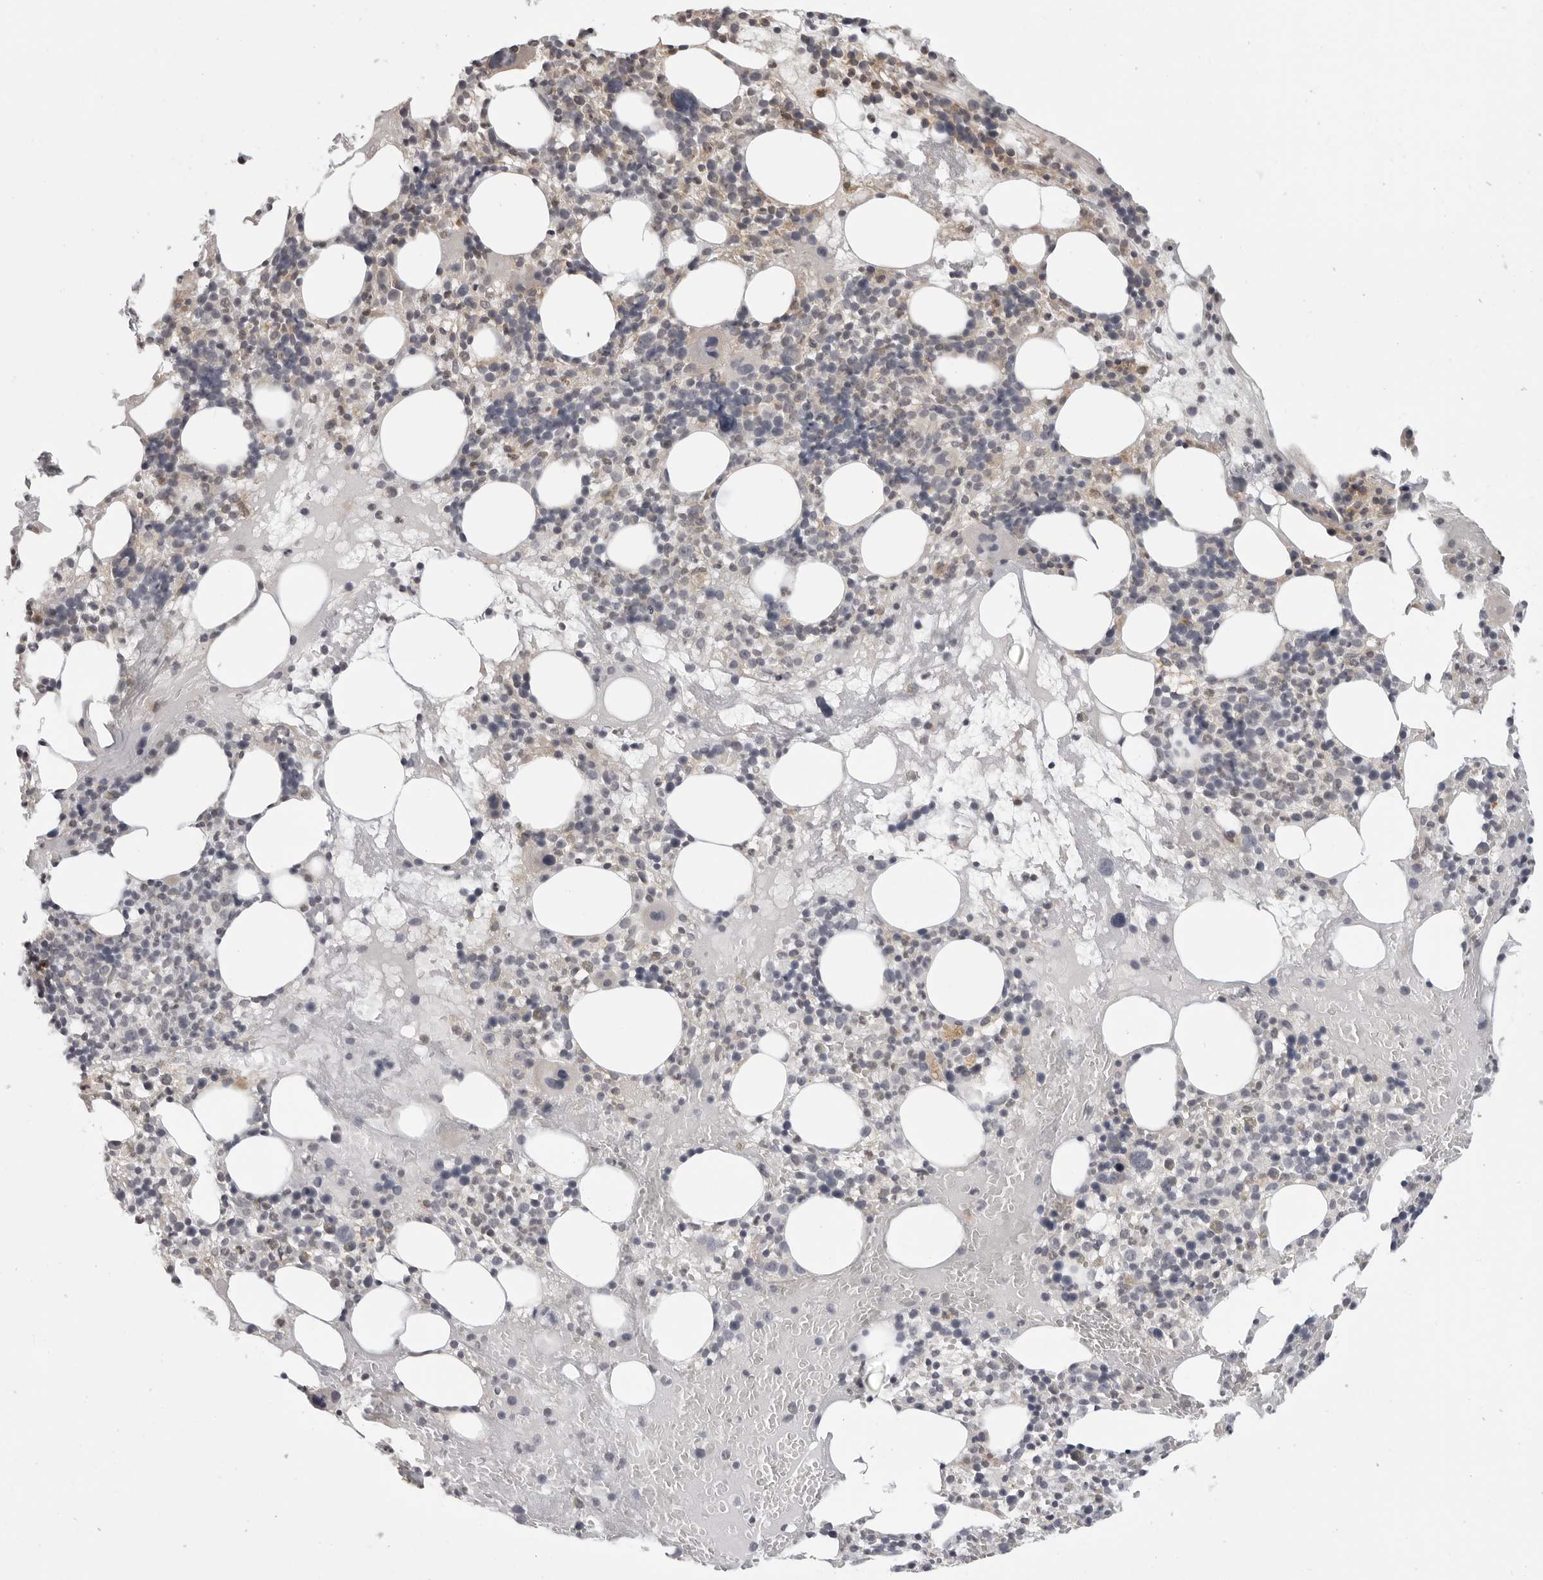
{"staining": {"intensity": "moderate", "quantity": "<25%", "location": "cytoplasmic/membranous"}, "tissue": "bone marrow", "cell_type": "Hematopoietic cells", "image_type": "normal", "snomed": [{"axis": "morphology", "description": "Normal tissue, NOS"}, {"axis": "morphology", "description": "Inflammation, NOS"}, {"axis": "topography", "description": "Bone marrow"}], "caption": "Hematopoietic cells reveal moderate cytoplasmic/membranous expression in about <25% of cells in normal bone marrow.", "gene": "IFNGR1", "patient": {"sex": "female", "age": 77}}